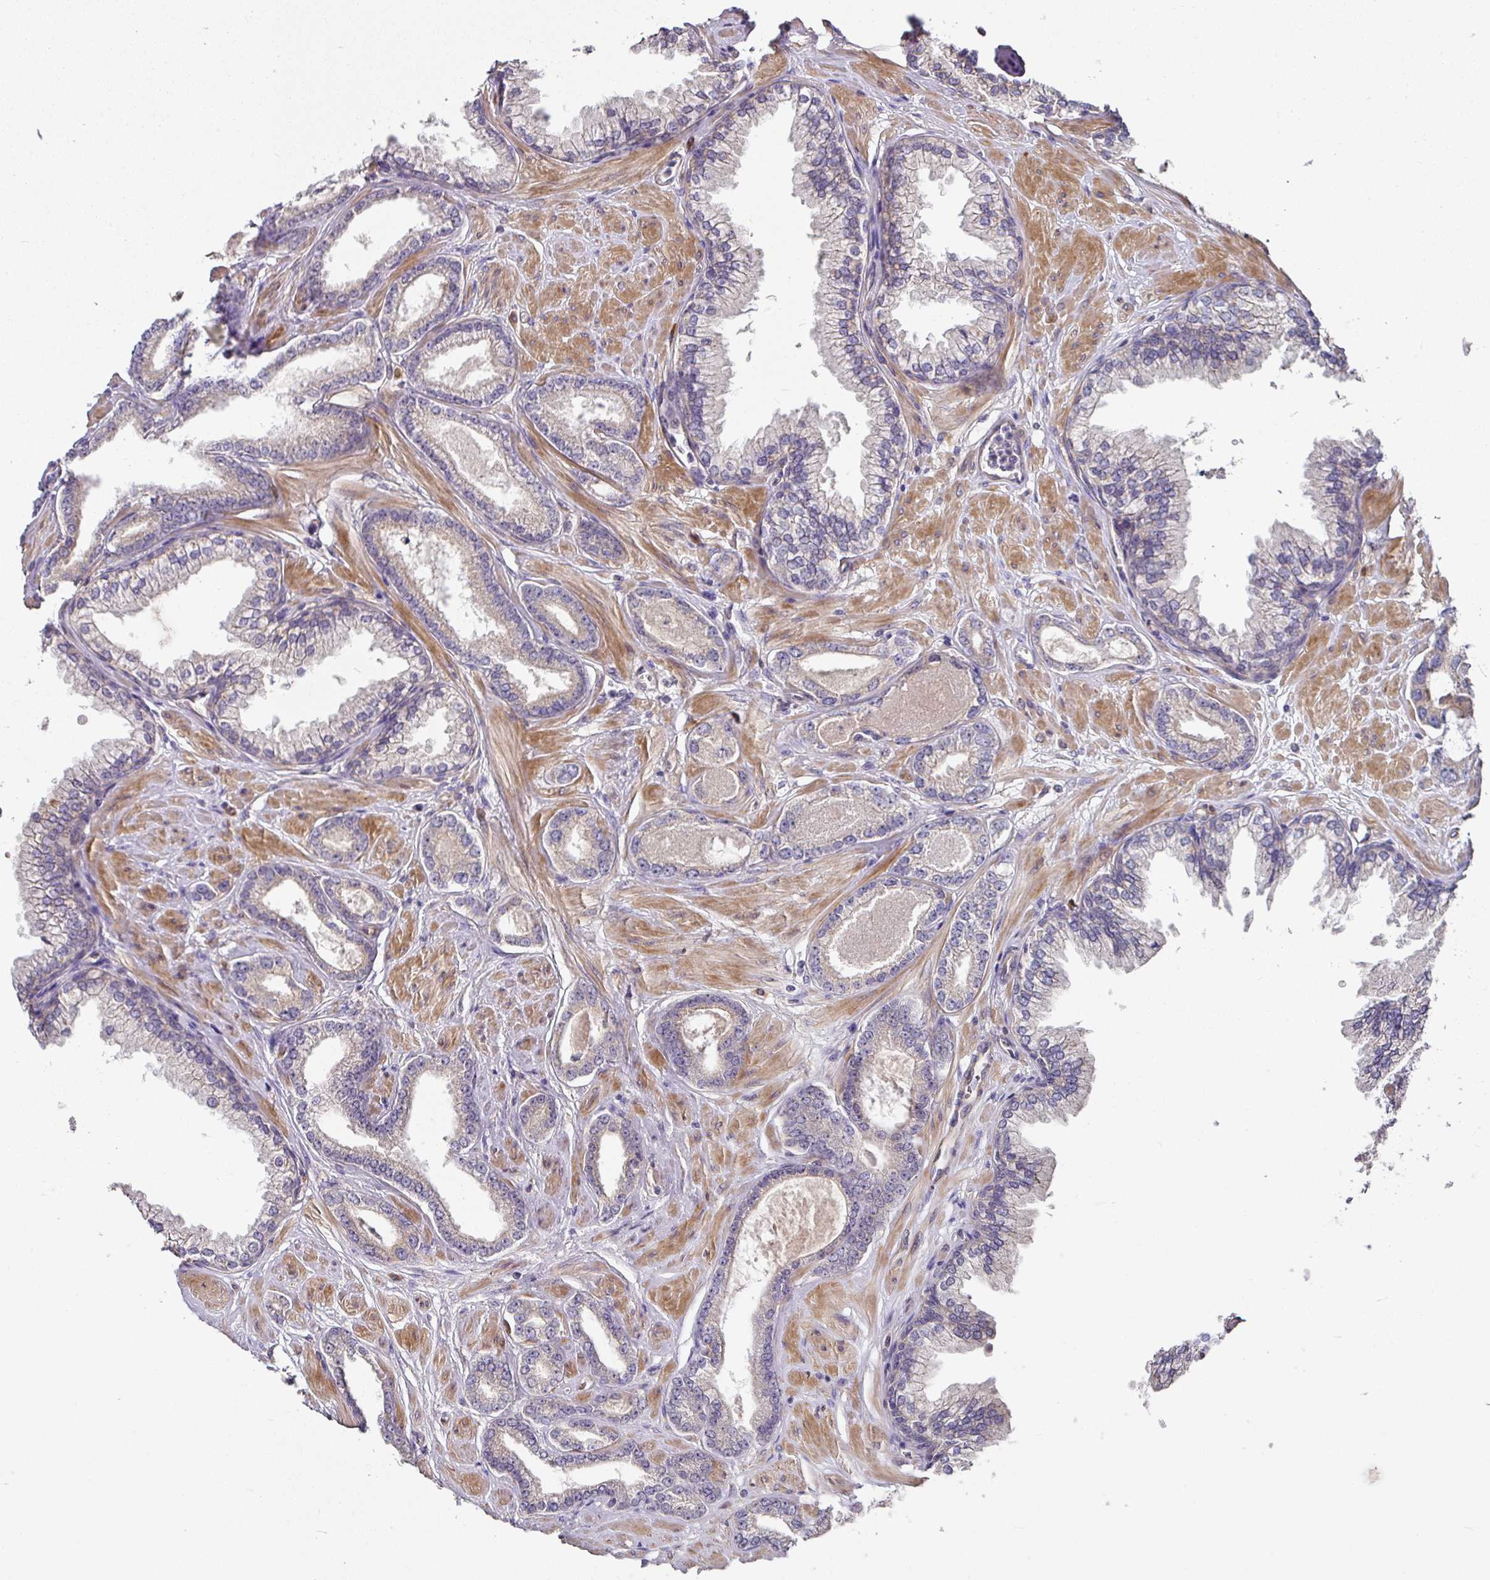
{"staining": {"intensity": "negative", "quantity": "none", "location": "none"}, "tissue": "prostate cancer", "cell_type": "Tumor cells", "image_type": "cancer", "snomed": [{"axis": "morphology", "description": "Adenocarcinoma, Low grade"}, {"axis": "topography", "description": "Prostate"}], "caption": "DAB immunohistochemical staining of prostate low-grade adenocarcinoma demonstrates no significant staining in tumor cells.", "gene": "C4orf48", "patient": {"sex": "male", "age": 60}}